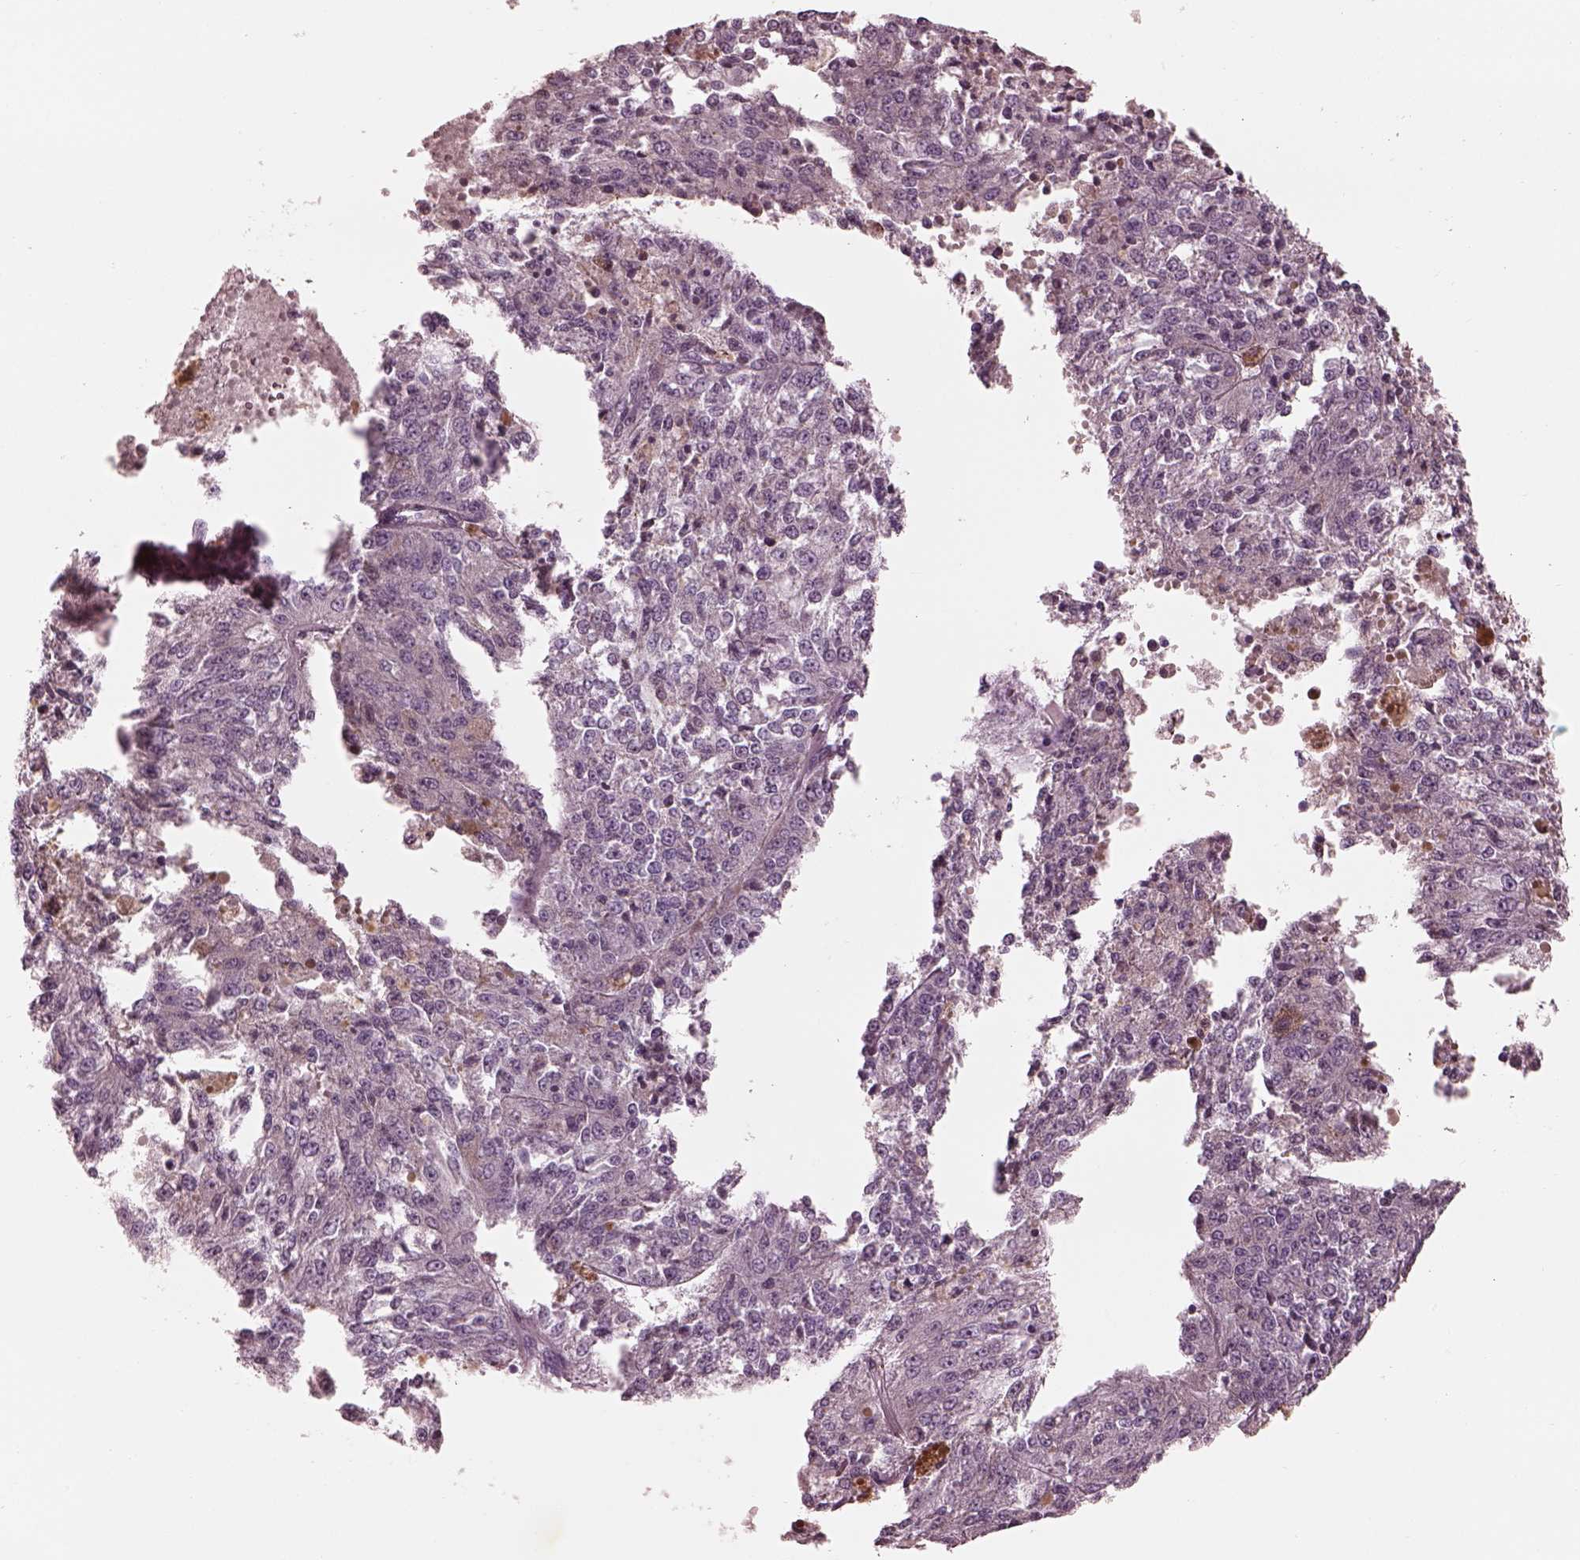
{"staining": {"intensity": "negative", "quantity": "none", "location": "none"}, "tissue": "melanoma", "cell_type": "Tumor cells", "image_type": "cancer", "snomed": [{"axis": "morphology", "description": "Malignant melanoma, Metastatic site"}, {"axis": "topography", "description": "Lymph node"}], "caption": "Tumor cells are negative for protein expression in human malignant melanoma (metastatic site). The staining is performed using DAB (3,3'-diaminobenzidine) brown chromogen with nuclei counter-stained in using hematoxylin.", "gene": "CADM2", "patient": {"sex": "female", "age": 64}}